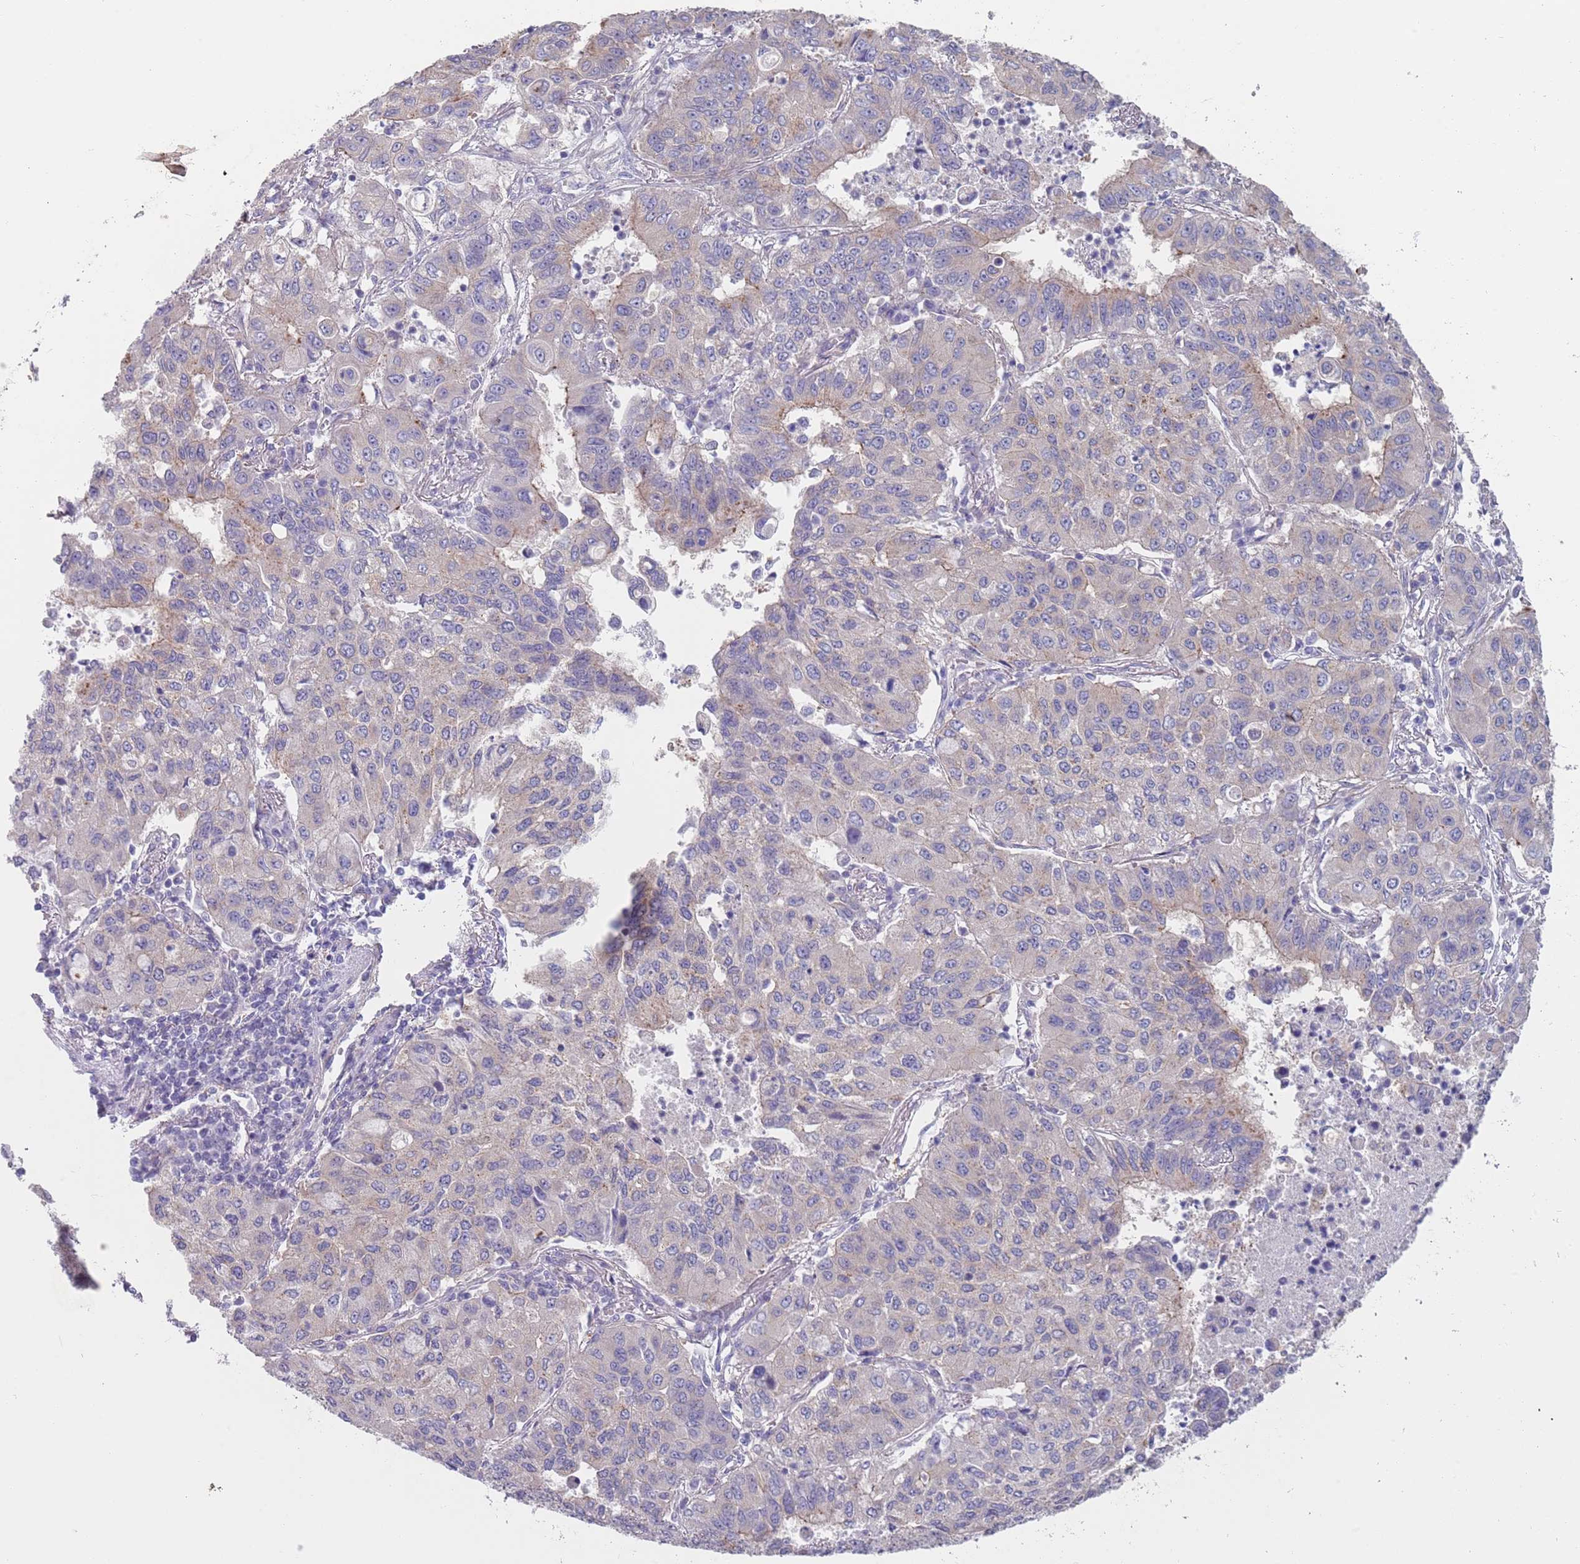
{"staining": {"intensity": "negative", "quantity": "none", "location": "none"}, "tissue": "lung cancer", "cell_type": "Tumor cells", "image_type": "cancer", "snomed": [{"axis": "morphology", "description": "Squamous cell carcinoma, NOS"}, {"axis": "topography", "description": "Lung"}], "caption": "Immunohistochemistry (IHC) of human lung cancer (squamous cell carcinoma) shows no staining in tumor cells.", "gene": "APPL2", "patient": {"sex": "male", "age": 74}}